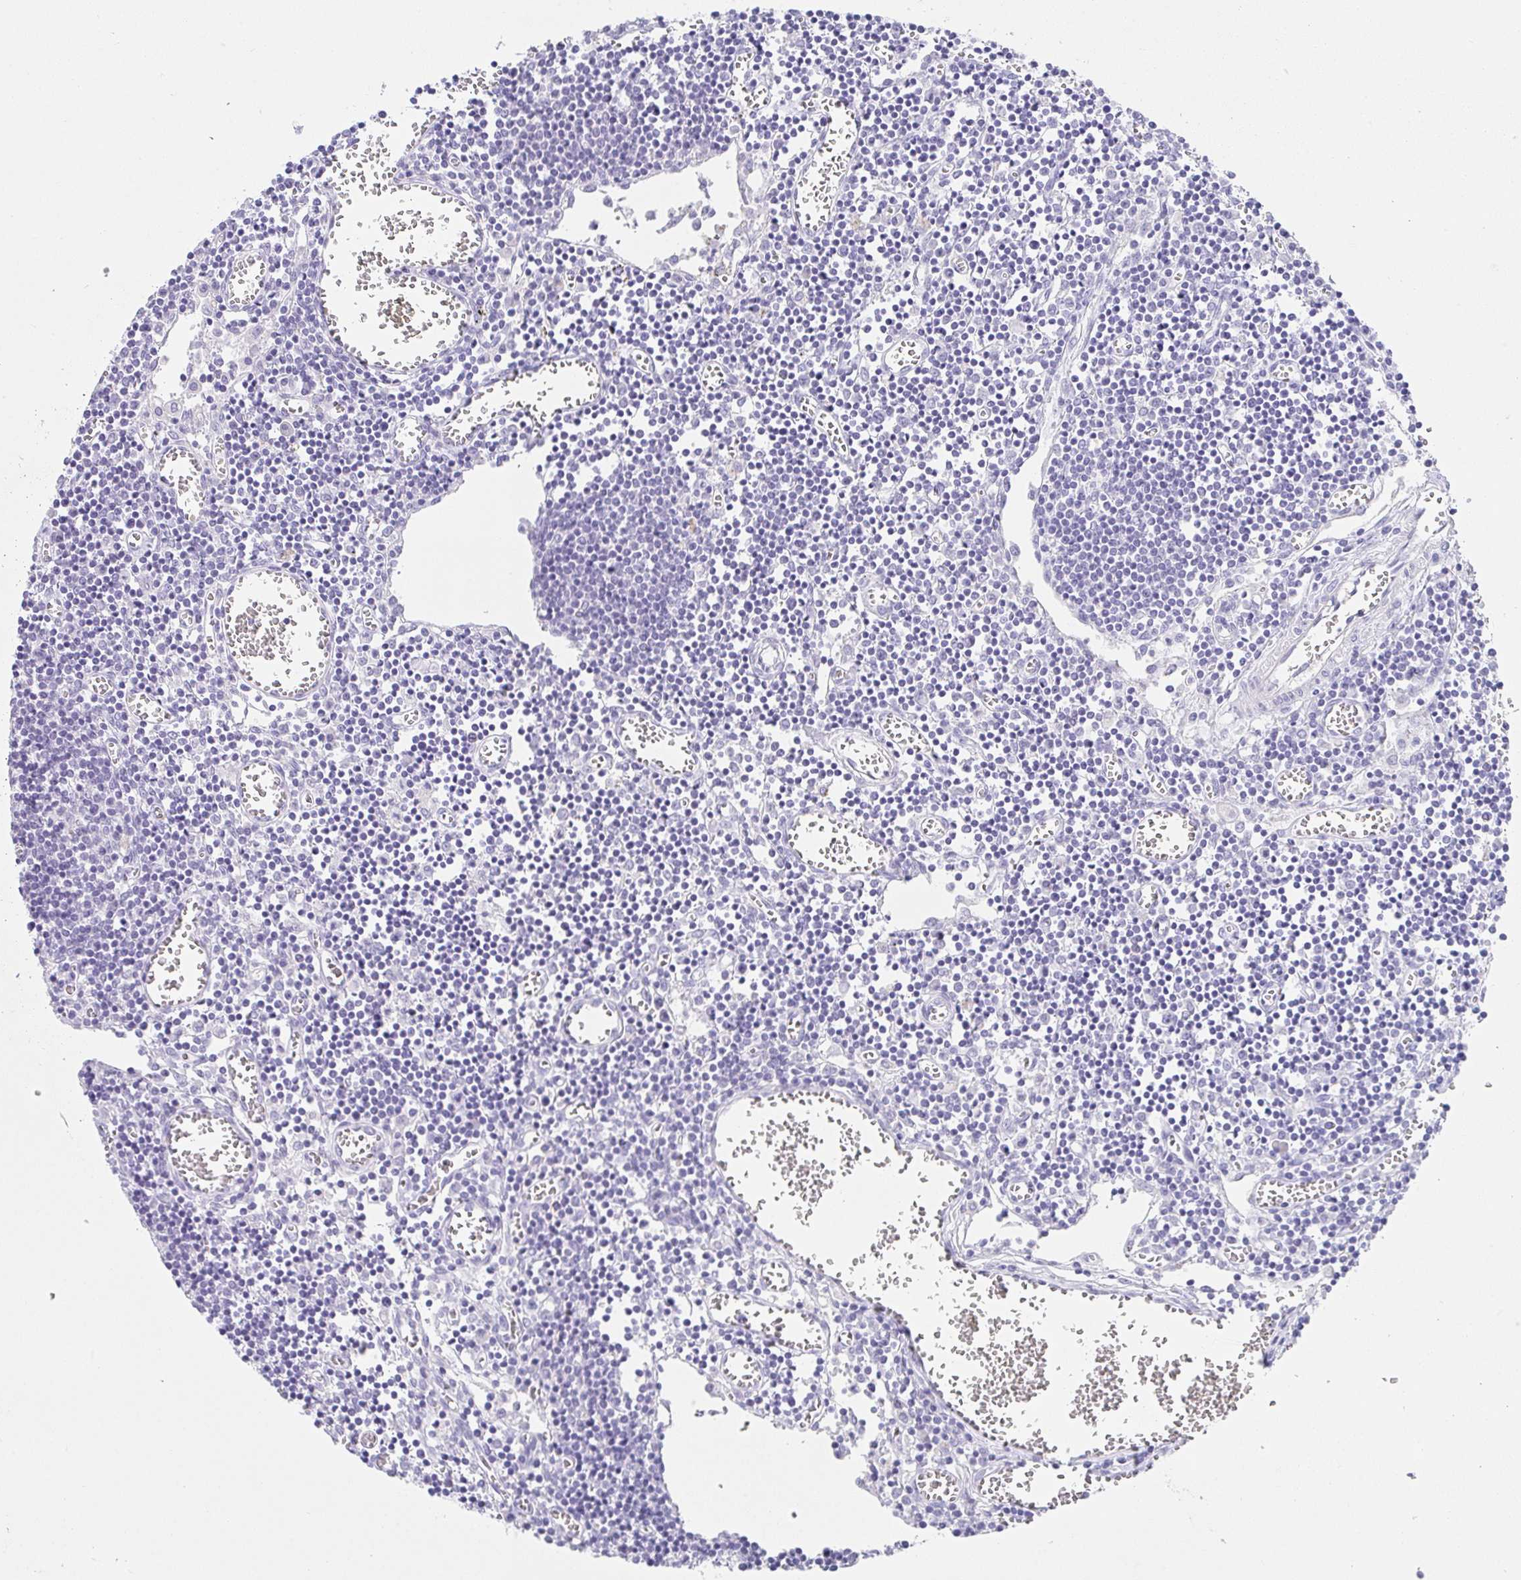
{"staining": {"intensity": "negative", "quantity": "none", "location": "none"}, "tissue": "lymph node", "cell_type": "Germinal center cells", "image_type": "normal", "snomed": [{"axis": "morphology", "description": "Normal tissue, NOS"}, {"axis": "topography", "description": "Lymph node"}], "caption": "An IHC micrograph of benign lymph node is shown. There is no staining in germinal center cells of lymph node.", "gene": "VGLL1", "patient": {"sex": "male", "age": 66}}